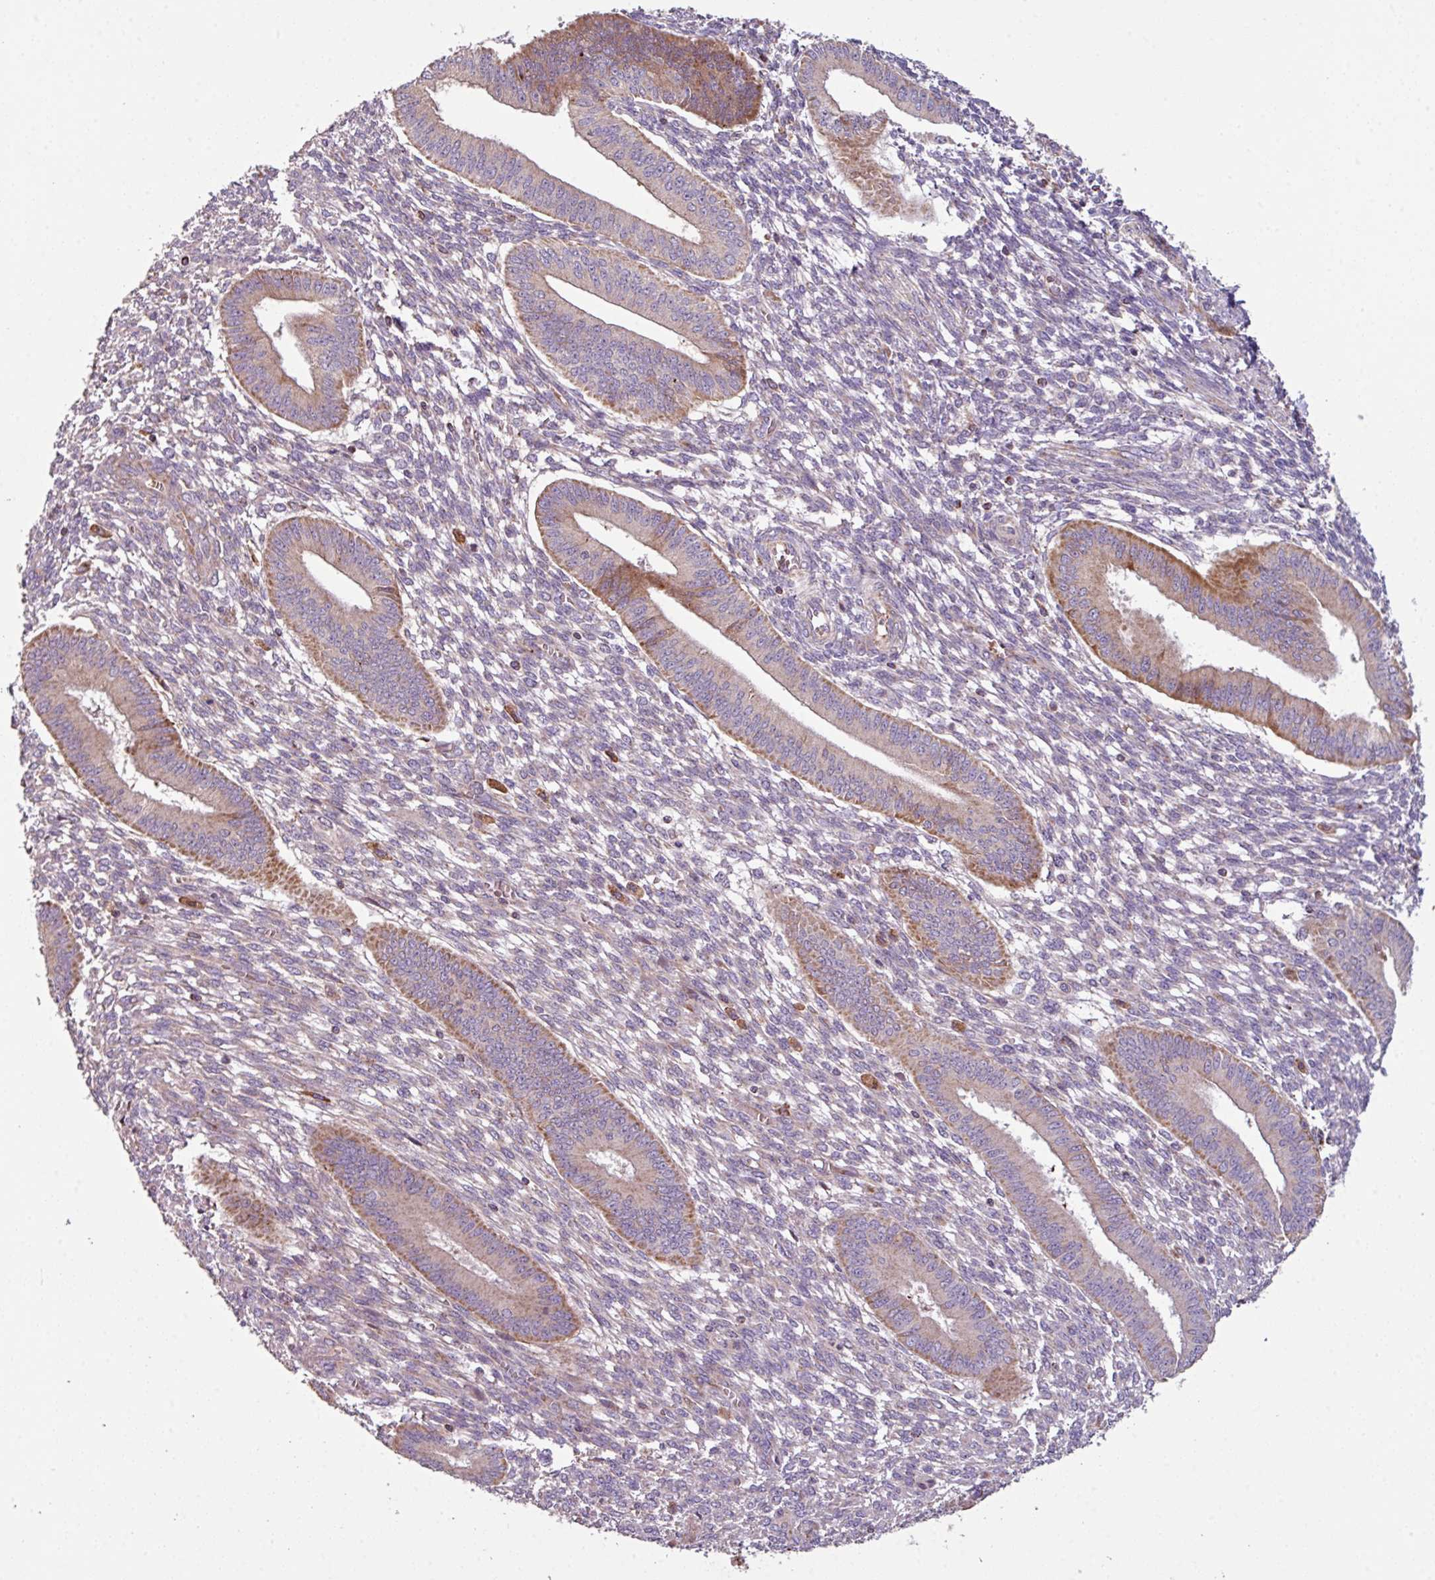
{"staining": {"intensity": "negative", "quantity": "none", "location": "none"}, "tissue": "endometrium", "cell_type": "Cells in endometrial stroma", "image_type": "normal", "snomed": [{"axis": "morphology", "description": "Normal tissue, NOS"}, {"axis": "topography", "description": "Endometrium"}], "caption": "A micrograph of human endometrium is negative for staining in cells in endometrial stroma. The staining is performed using DAB (3,3'-diaminobenzidine) brown chromogen with nuclei counter-stained in using hematoxylin.", "gene": "ENSG00000260170", "patient": {"sex": "female", "age": 36}}